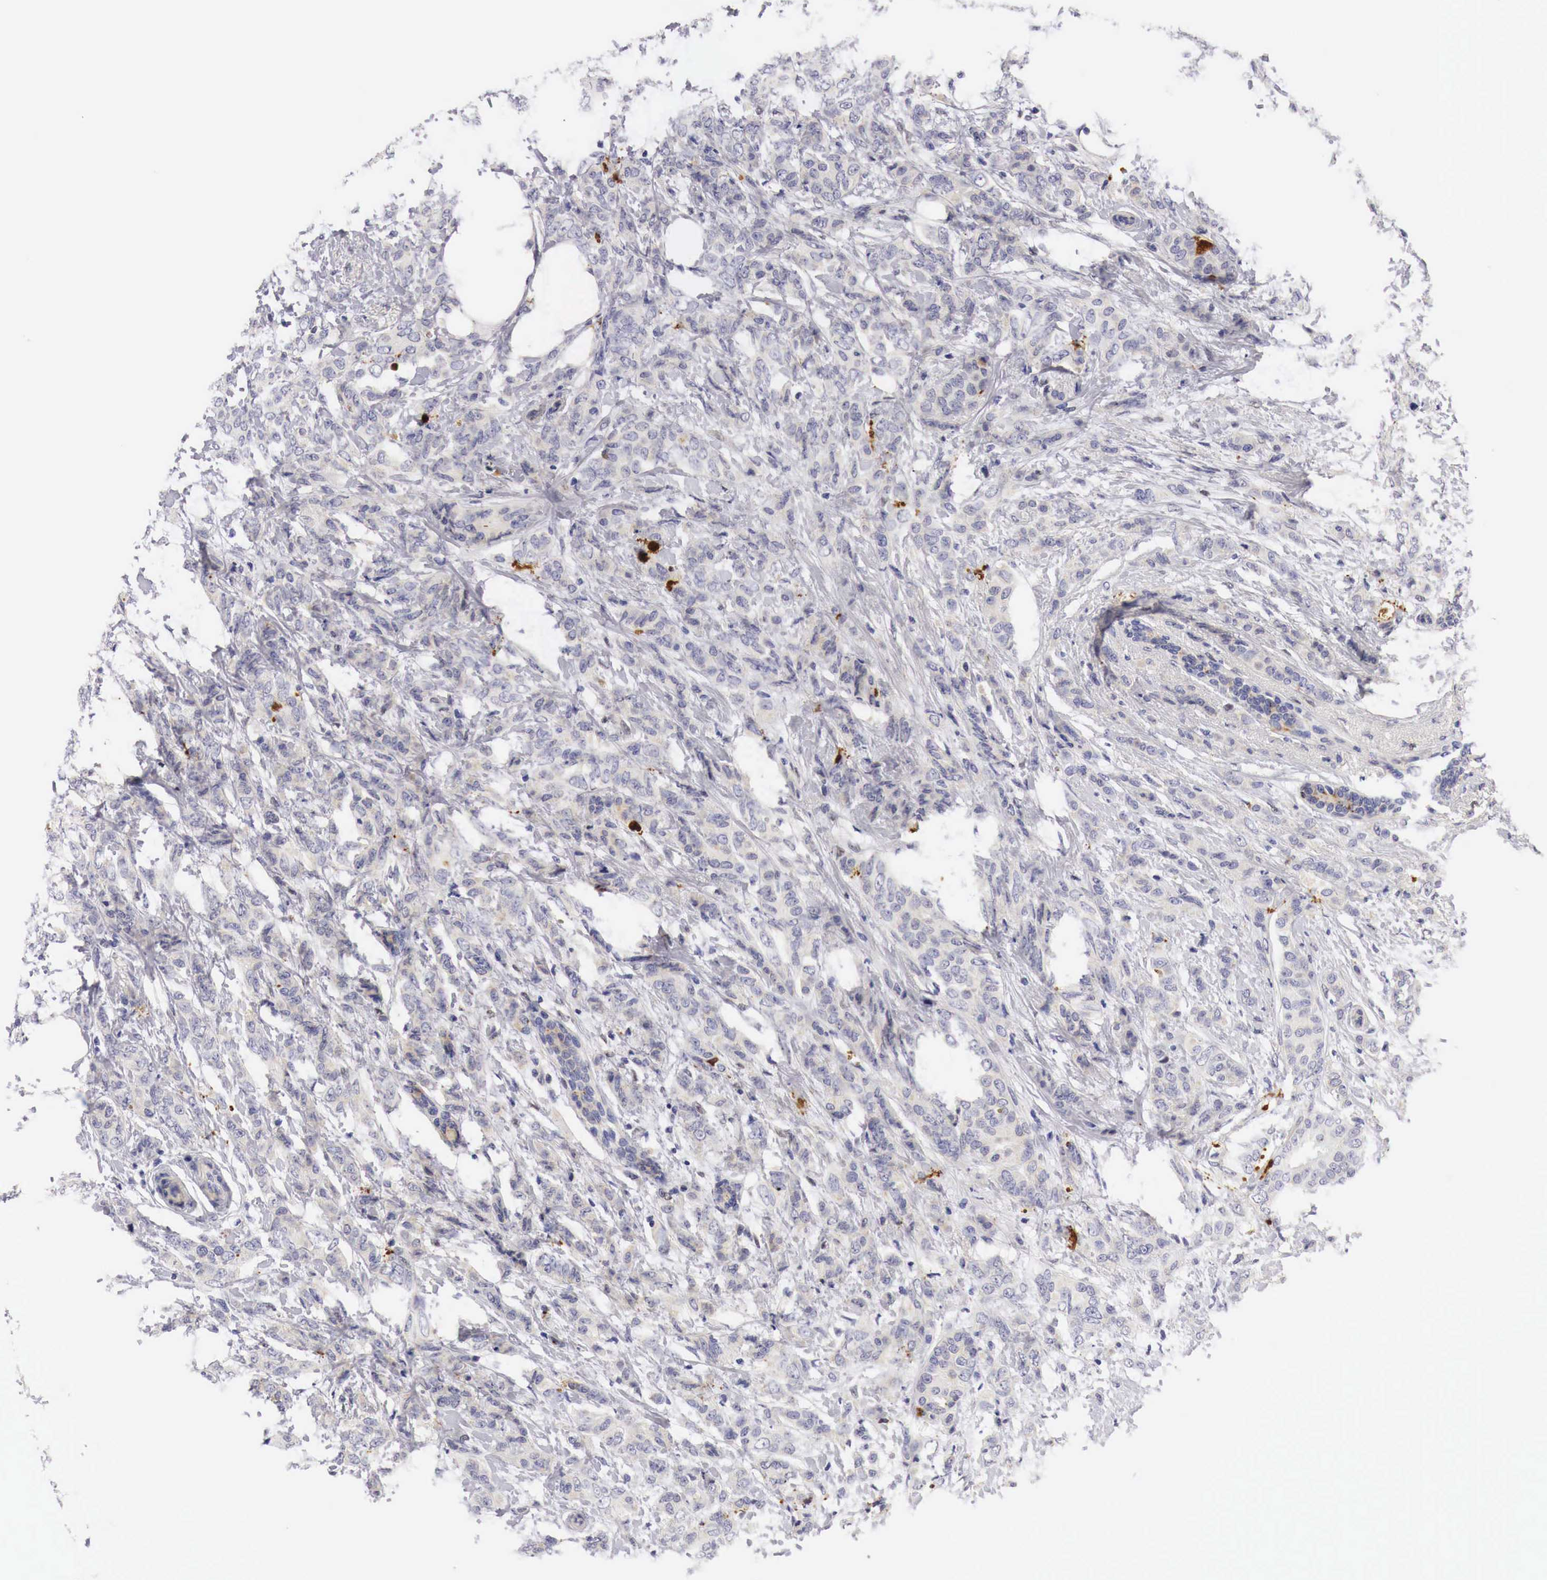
{"staining": {"intensity": "negative", "quantity": "none", "location": "none"}, "tissue": "breast cancer", "cell_type": "Tumor cells", "image_type": "cancer", "snomed": [{"axis": "morphology", "description": "Duct carcinoma"}, {"axis": "topography", "description": "Breast"}], "caption": "Intraductal carcinoma (breast) stained for a protein using immunohistochemistry (IHC) demonstrates no positivity tumor cells.", "gene": "CASP3", "patient": {"sex": "female", "age": 53}}